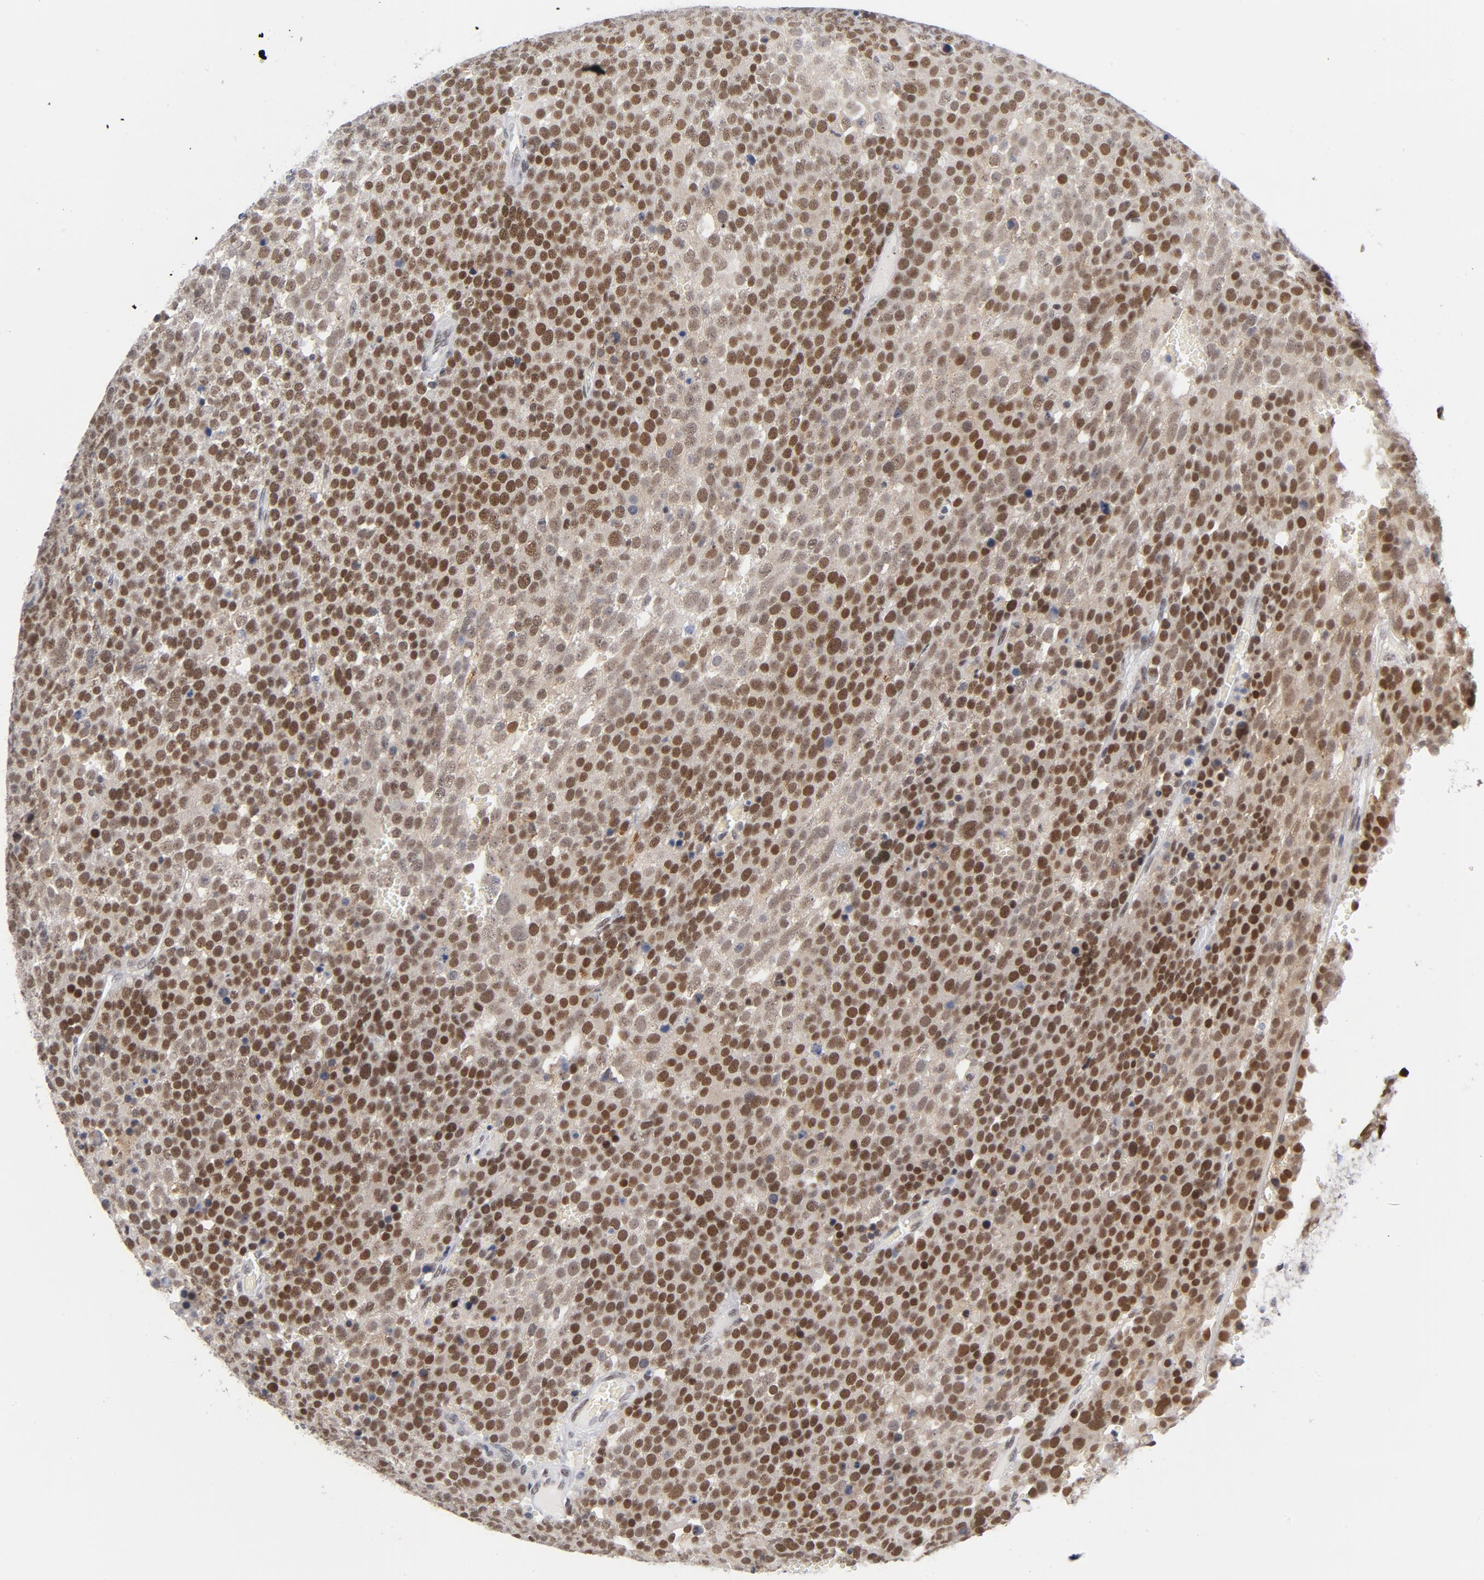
{"staining": {"intensity": "strong", "quantity": ">75%", "location": "nuclear"}, "tissue": "testis cancer", "cell_type": "Tumor cells", "image_type": "cancer", "snomed": [{"axis": "morphology", "description": "Seminoma, NOS"}, {"axis": "topography", "description": "Testis"}], "caption": "Testis seminoma was stained to show a protein in brown. There is high levels of strong nuclear staining in approximately >75% of tumor cells. The protein of interest is shown in brown color, while the nuclei are stained blue.", "gene": "BAP1", "patient": {"sex": "male", "age": 71}}